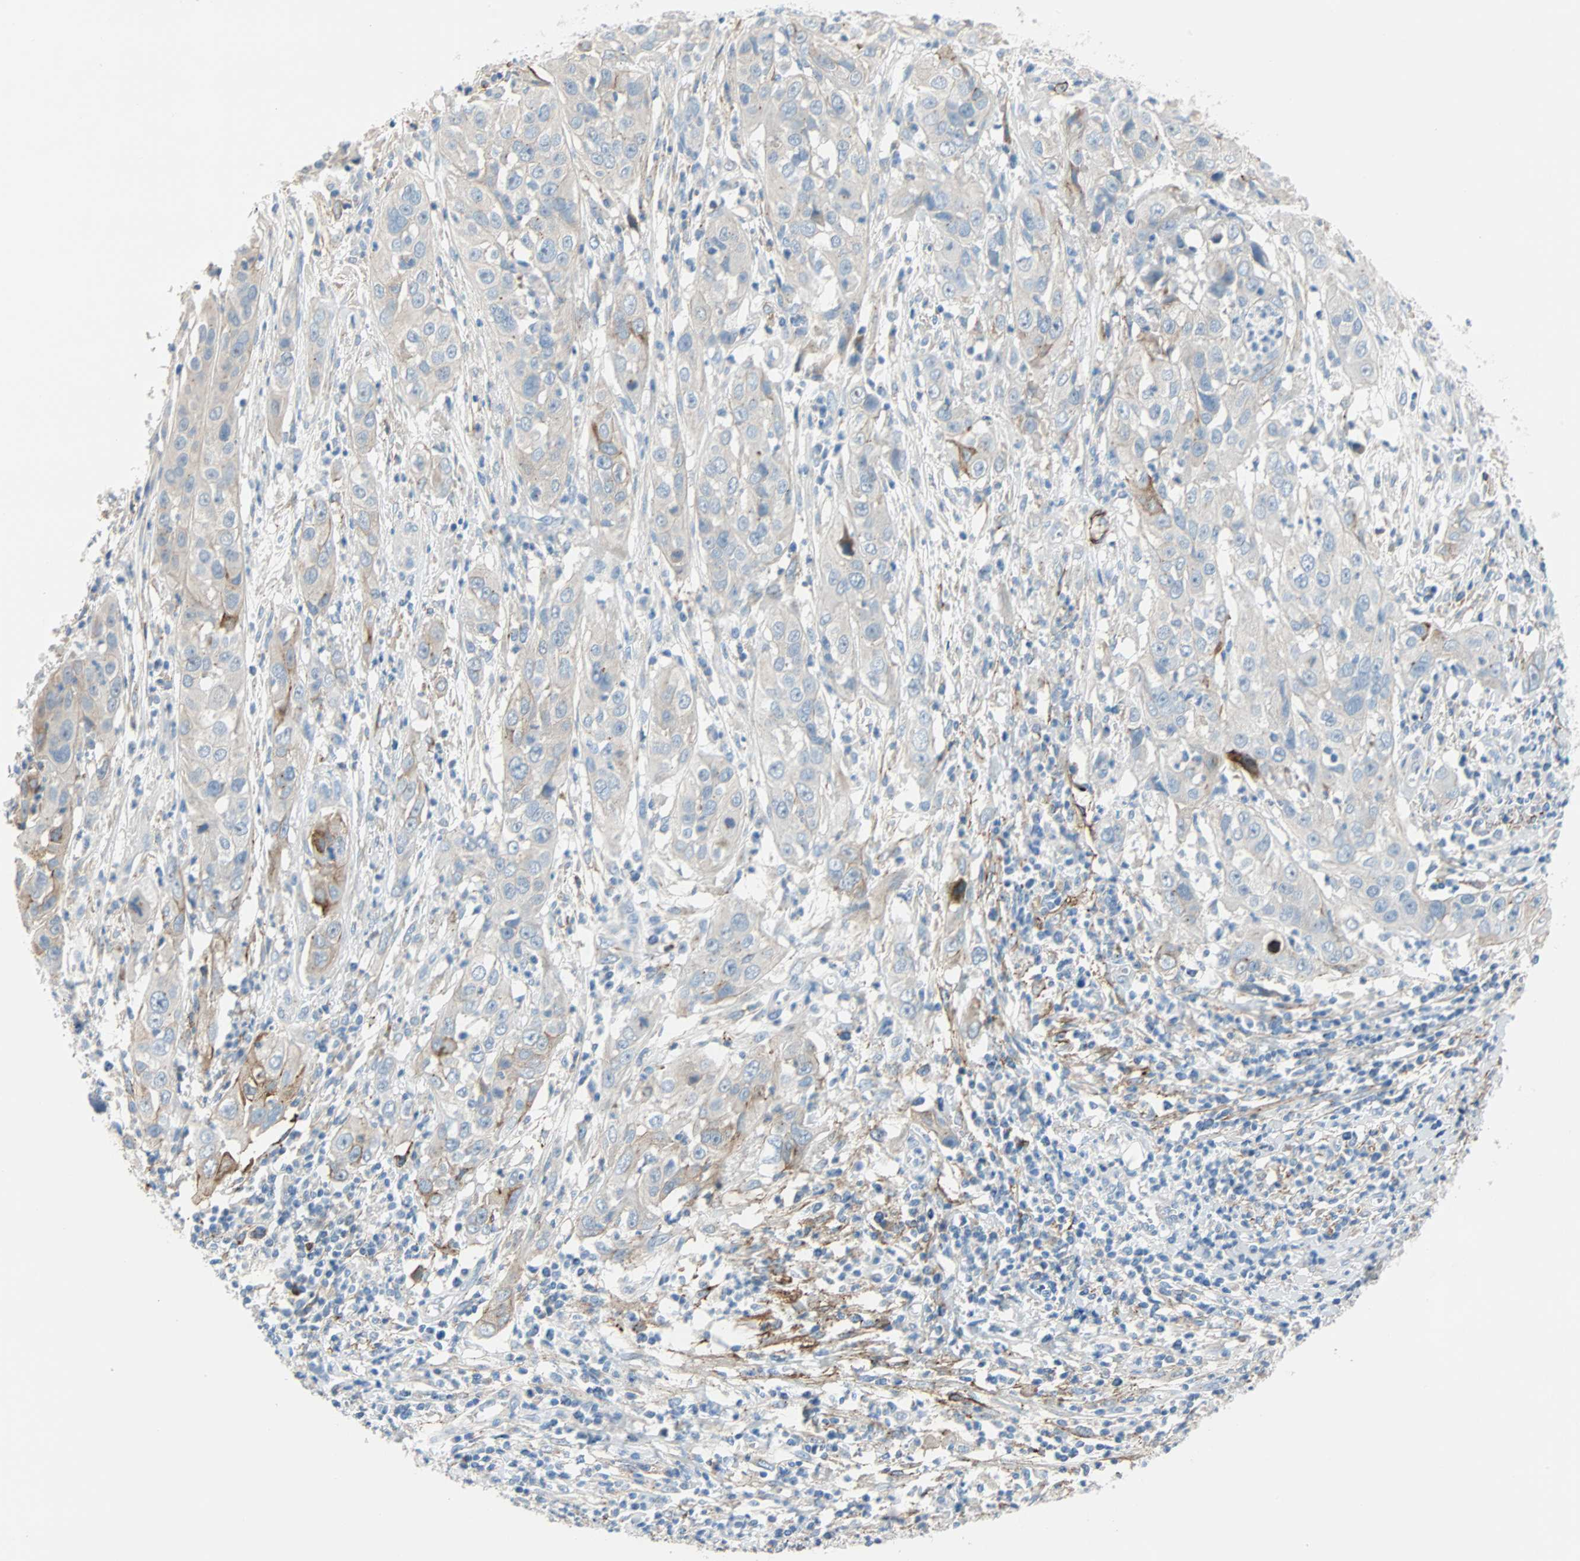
{"staining": {"intensity": "weak", "quantity": "<25%", "location": "cytoplasmic/membranous"}, "tissue": "cervical cancer", "cell_type": "Tumor cells", "image_type": "cancer", "snomed": [{"axis": "morphology", "description": "Squamous cell carcinoma, NOS"}, {"axis": "topography", "description": "Cervix"}], "caption": "Human cervical squamous cell carcinoma stained for a protein using IHC displays no positivity in tumor cells.", "gene": "PDPN", "patient": {"sex": "female", "age": 32}}